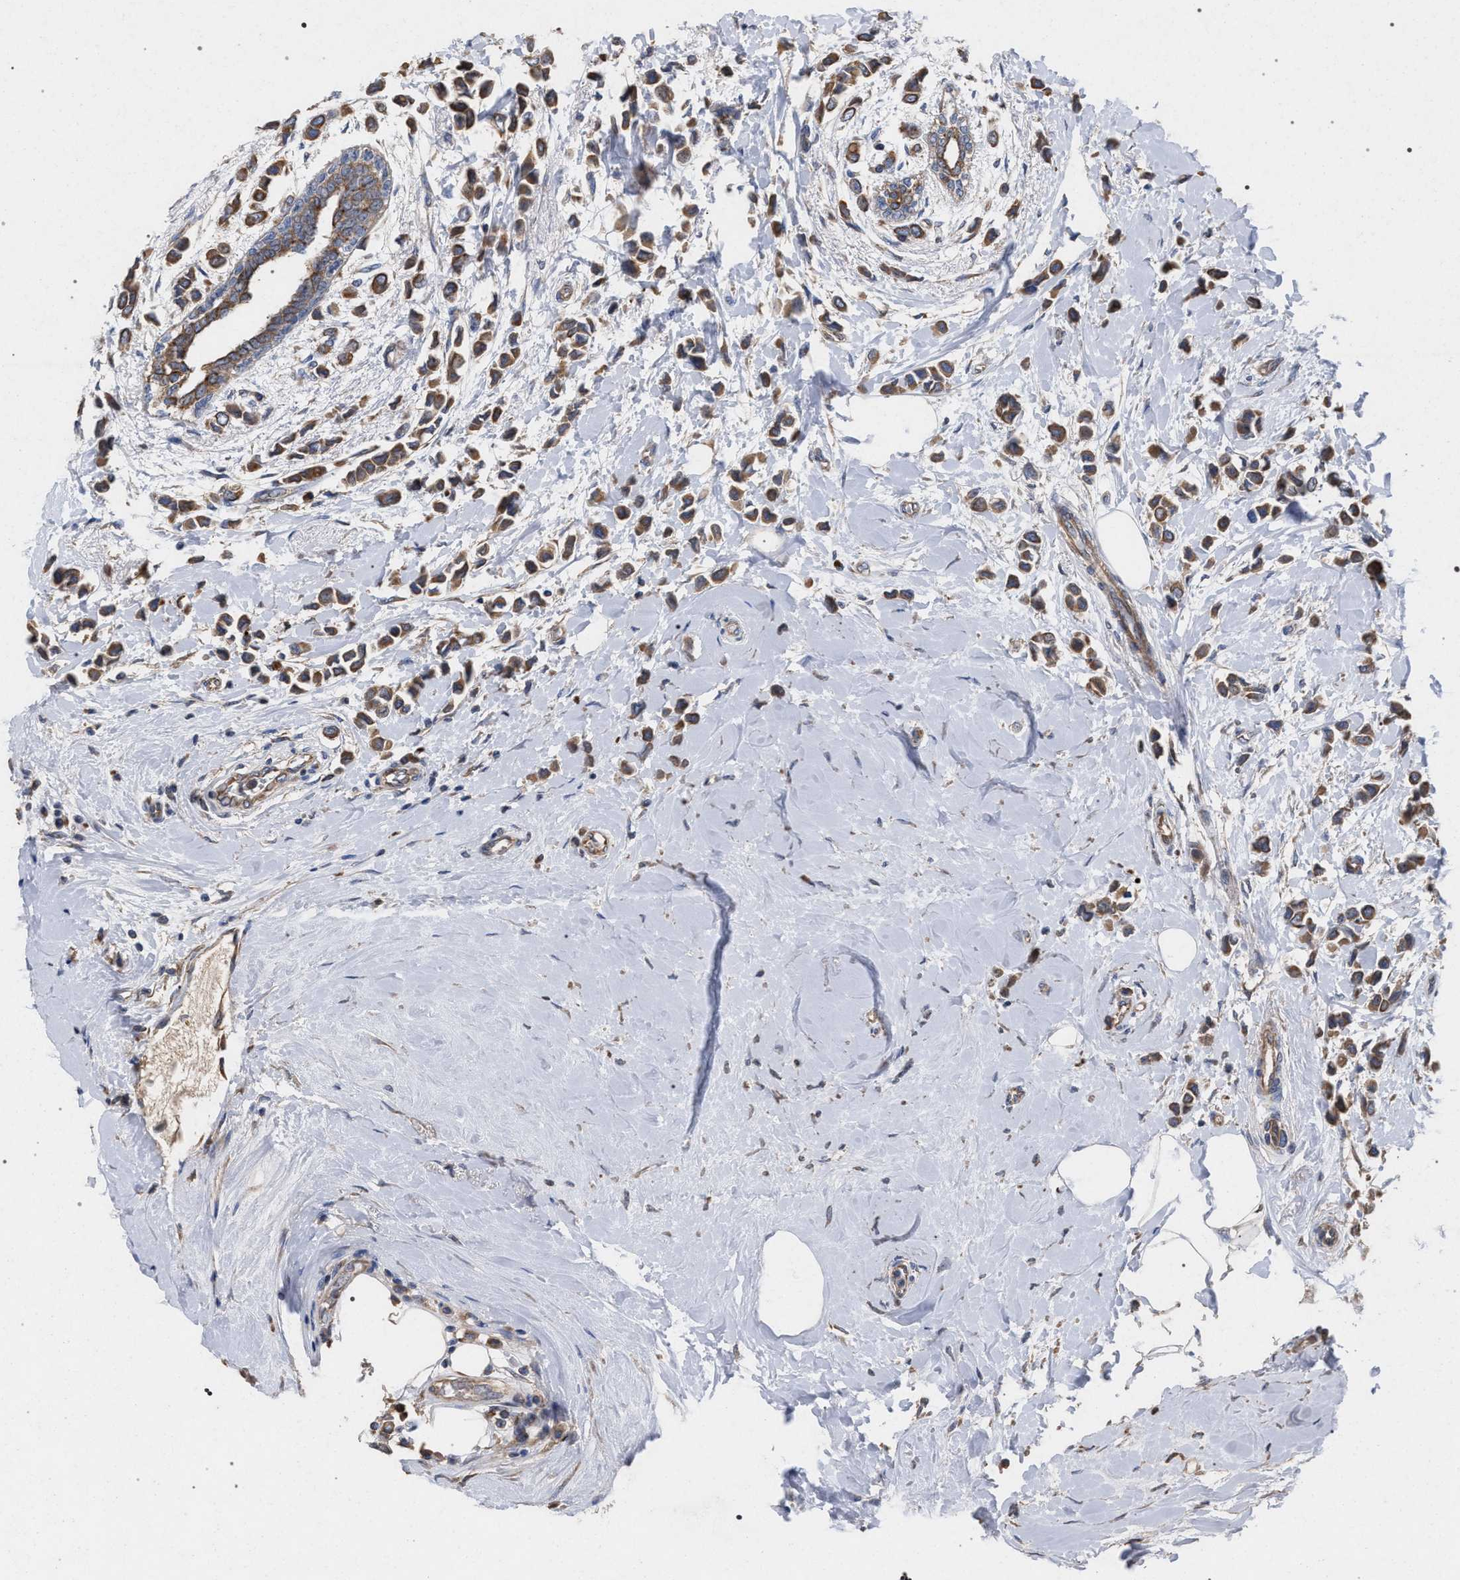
{"staining": {"intensity": "moderate", "quantity": ">75%", "location": "cytoplasmic/membranous"}, "tissue": "breast cancer", "cell_type": "Tumor cells", "image_type": "cancer", "snomed": [{"axis": "morphology", "description": "Lobular carcinoma"}, {"axis": "topography", "description": "Breast"}], "caption": "Brown immunohistochemical staining in breast lobular carcinoma reveals moderate cytoplasmic/membranous positivity in about >75% of tumor cells.", "gene": "BCL2L12", "patient": {"sex": "female", "age": 51}}